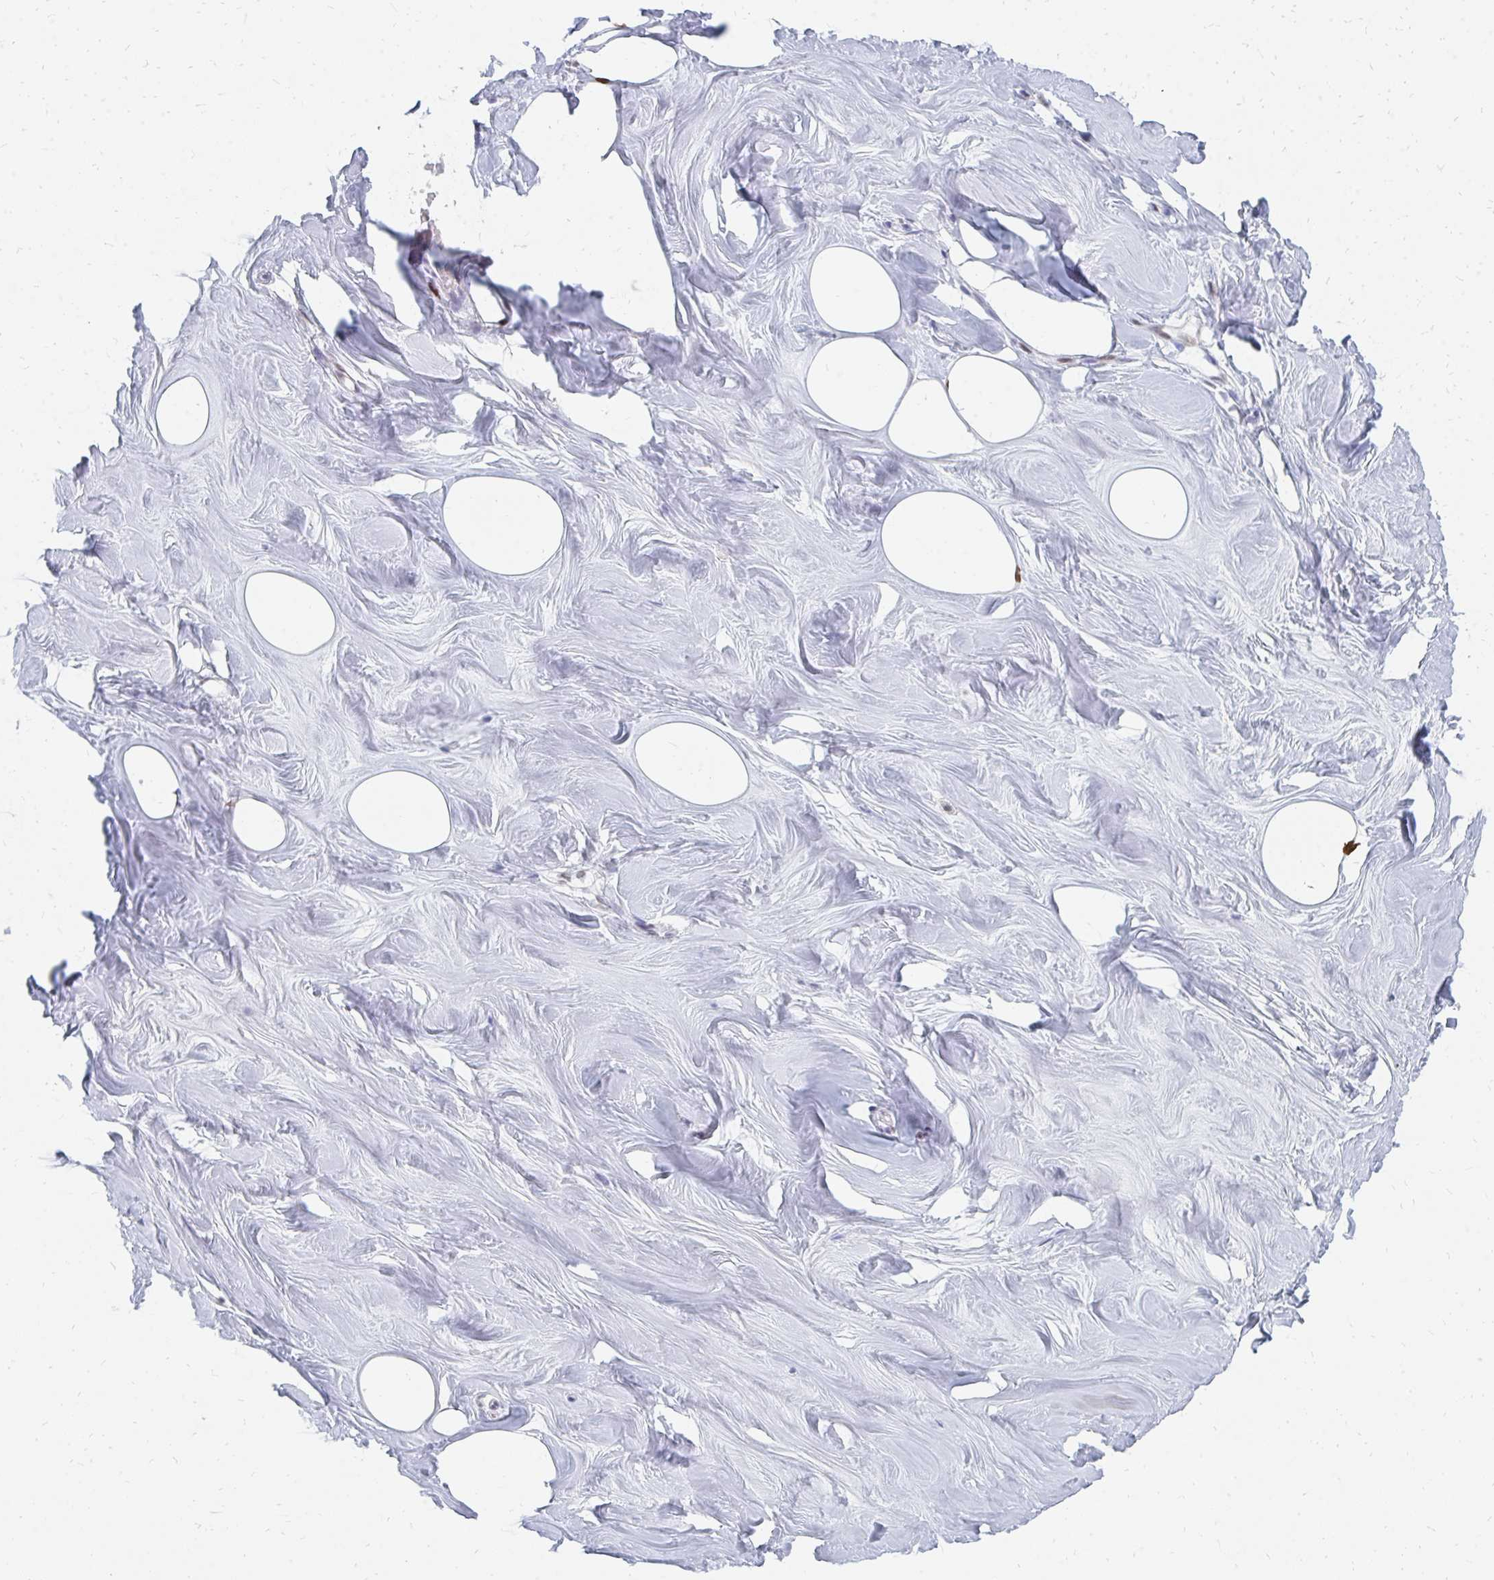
{"staining": {"intensity": "negative", "quantity": "none", "location": "none"}, "tissue": "breast", "cell_type": "Adipocytes", "image_type": "normal", "snomed": [{"axis": "morphology", "description": "Normal tissue, NOS"}, {"axis": "topography", "description": "Breast"}], "caption": "The photomicrograph exhibits no staining of adipocytes in unremarkable breast.", "gene": "PLK3", "patient": {"sex": "female", "age": 27}}